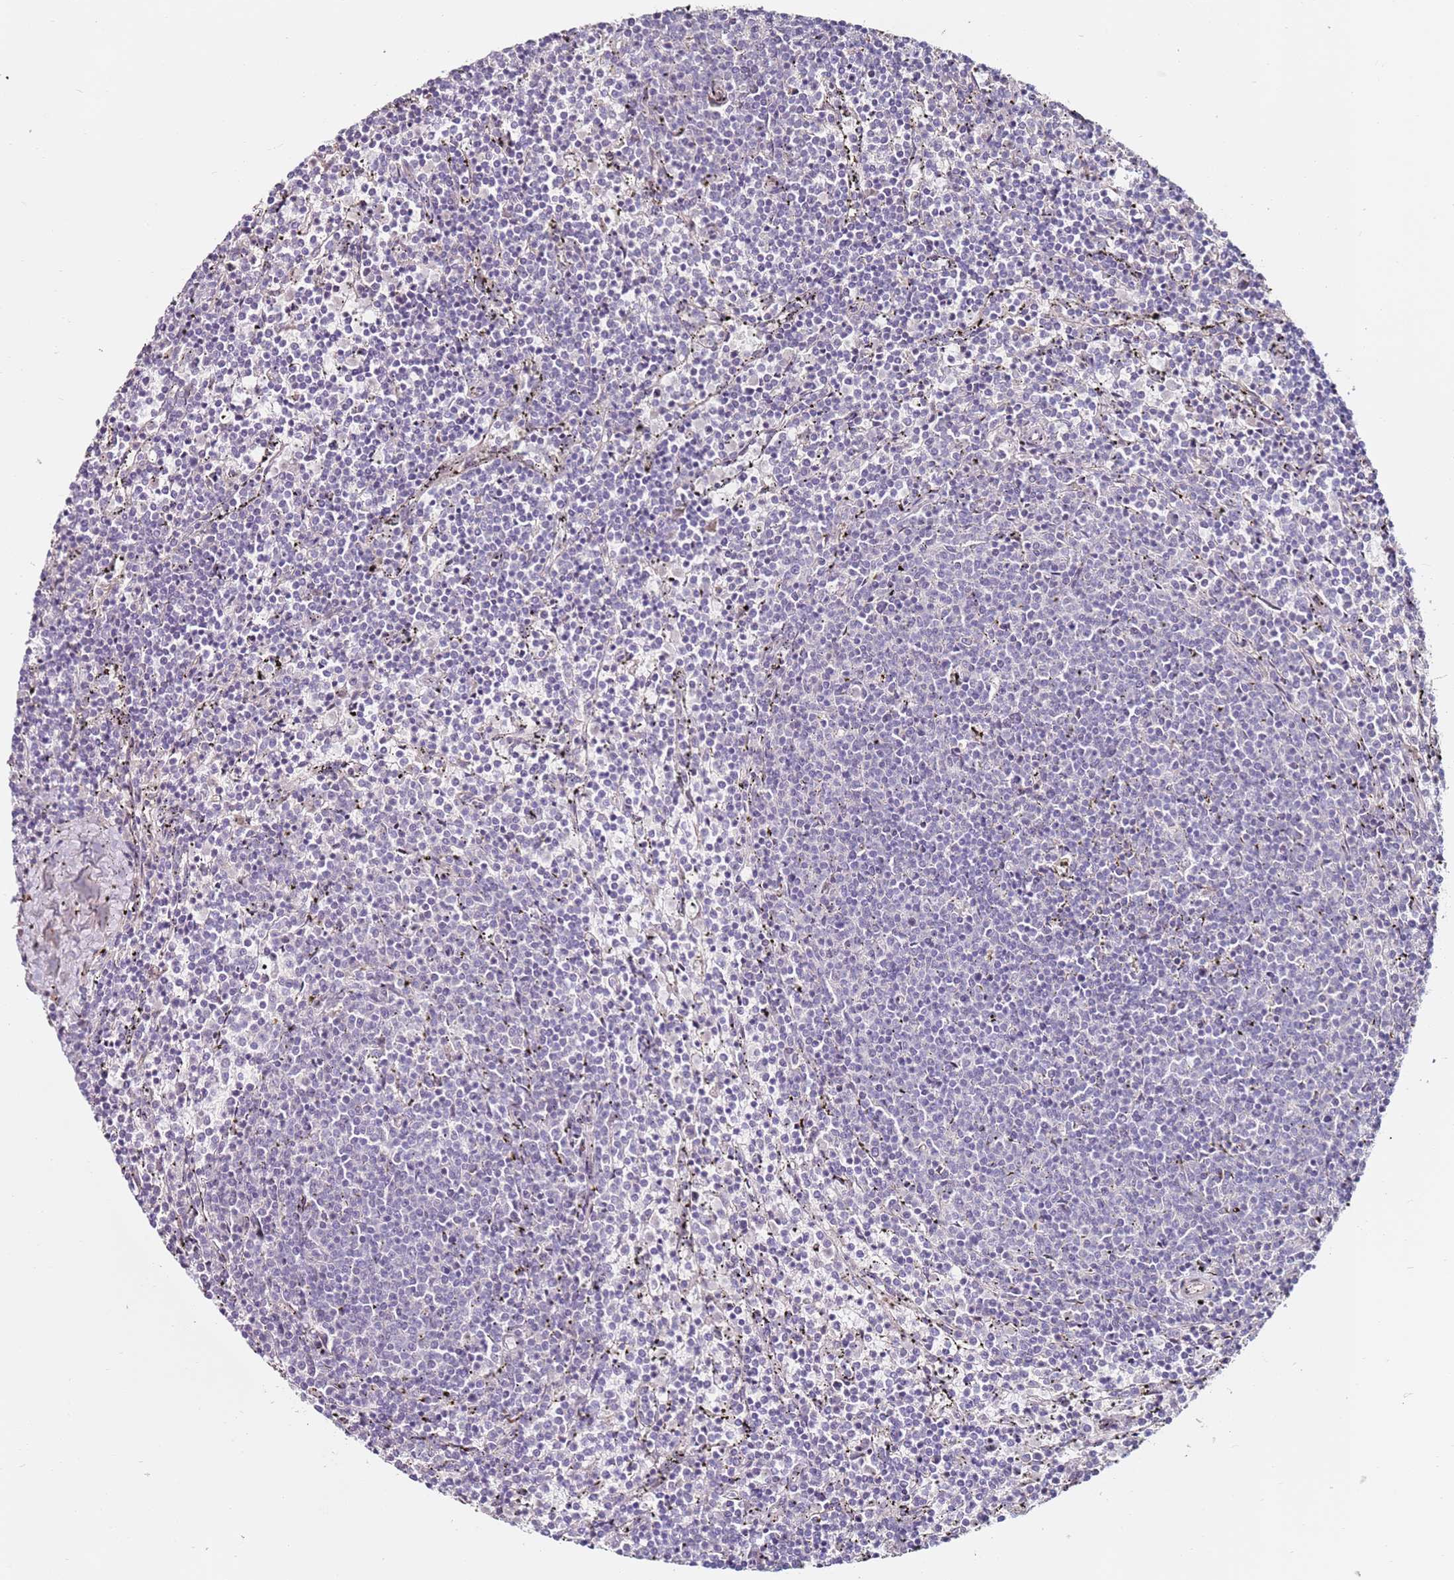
{"staining": {"intensity": "negative", "quantity": "none", "location": "none"}, "tissue": "lymphoma", "cell_type": "Tumor cells", "image_type": "cancer", "snomed": [{"axis": "morphology", "description": "Malignant lymphoma, non-Hodgkin's type, Low grade"}, {"axis": "topography", "description": "Spleen"}], "caption": "The micrograph reveals no significant expression in tumor cells of lymphoma. (Stains: DAB immunohistochemistry with hematoxylin counter stain, Microscopy: brightfield microscopy at high magnification).", "gene": "RARS2", "patient": {"sex": "female", "age": 50}}